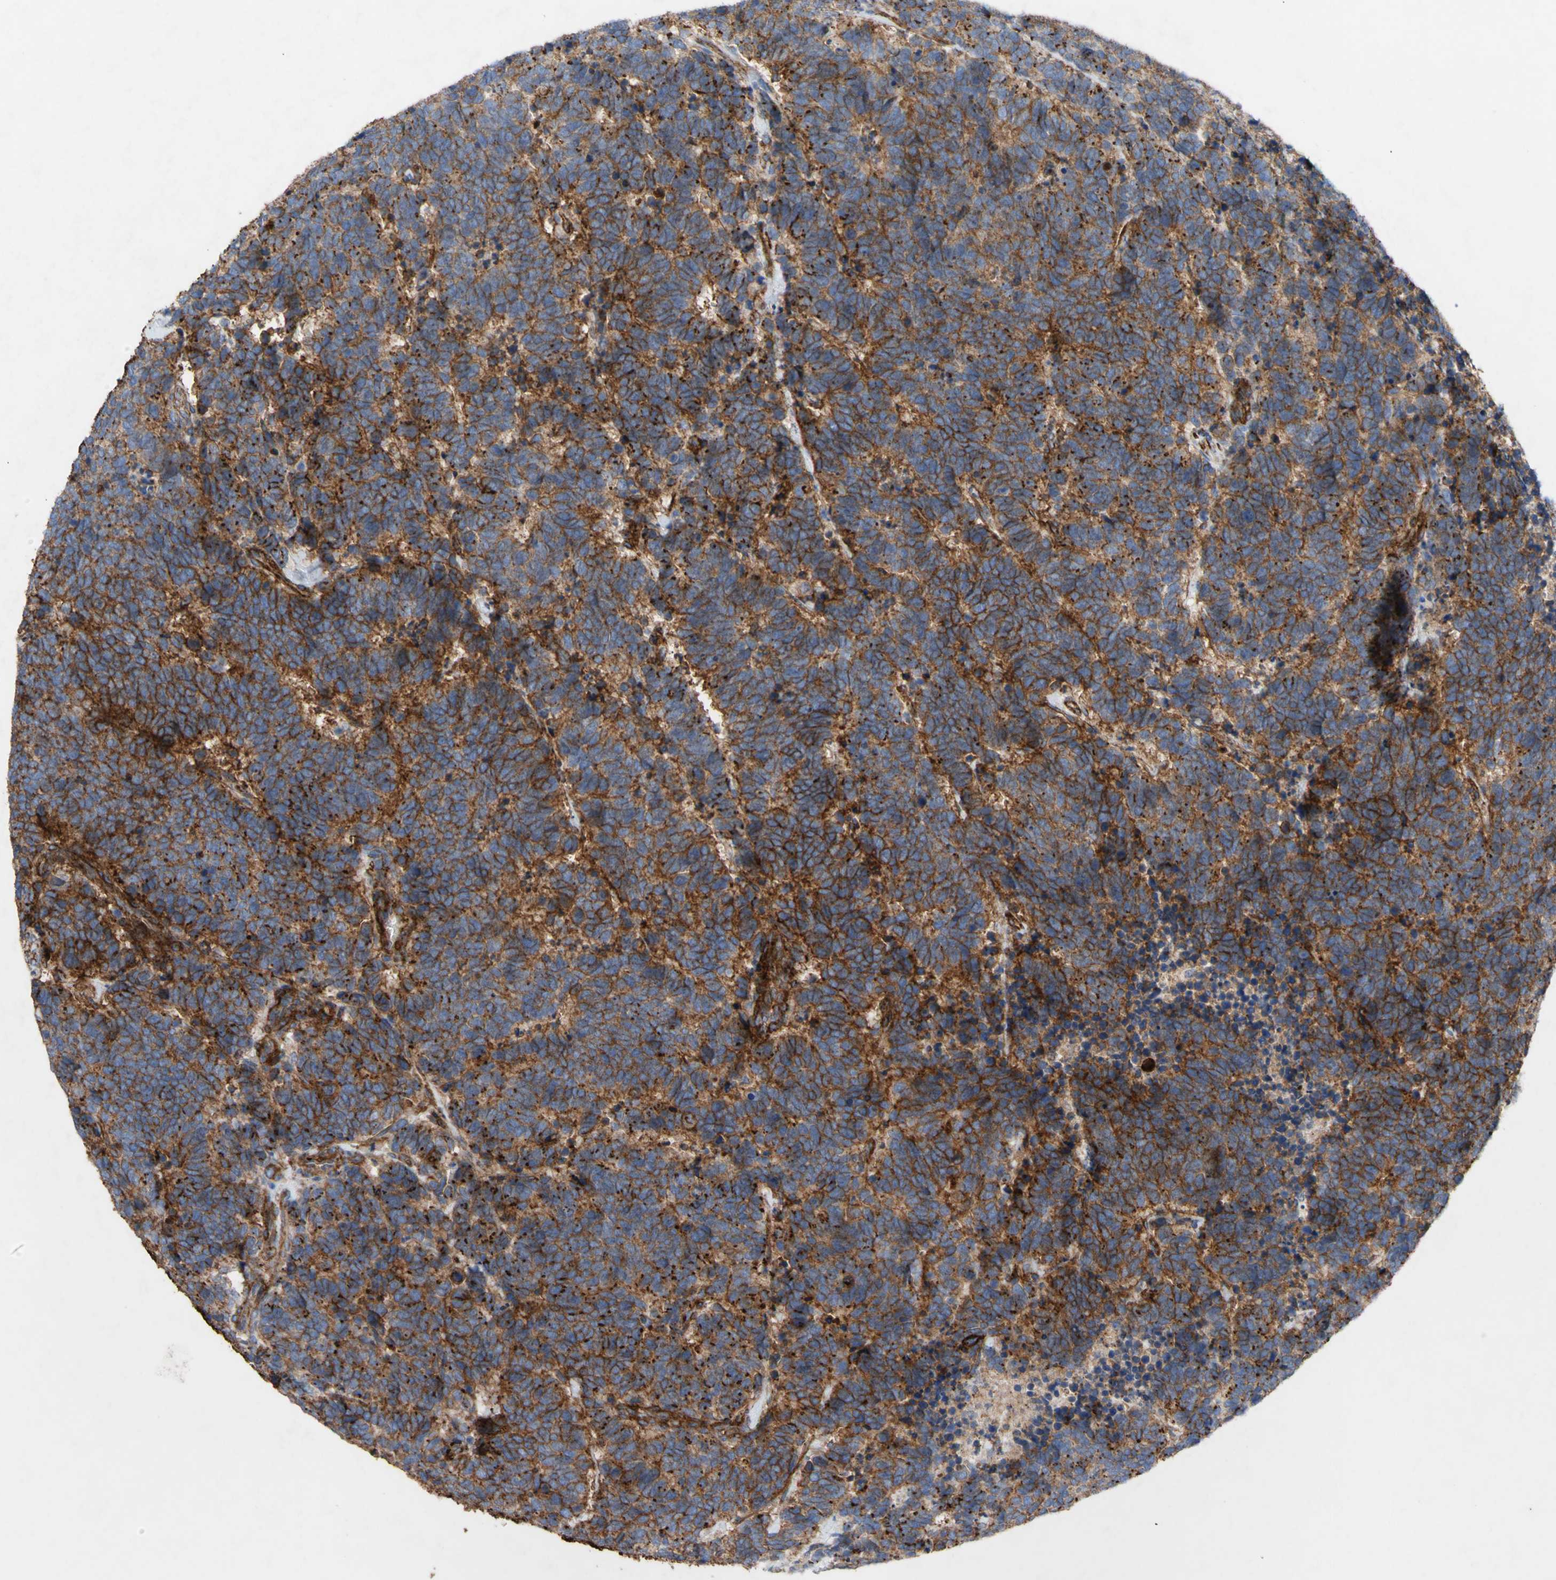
{"staining": {"intensity": "strong", "quantity": ">75%", "location": "cytoplasmic/membranous"}, "tissue": "carcinoid", "cell_type": "Tumor cells", "image_type": "cancer", "snomed": [{"axis": "morphology", "description": "Carcinoma, NOS"}, {"axis": "morphology", "description": "Carcinoid, malignant, NOS"}, {"axis": "topography", "description": "Urinary bladder"}], "caption": "This image displays immunohistochemistry staining of human malignant carcinoid, with high strong cytoplasmic/membranous staining in about >75% of tumor cells.", "gene": "ATP2A3", "patient": {"sex": "male", "age": 57}}